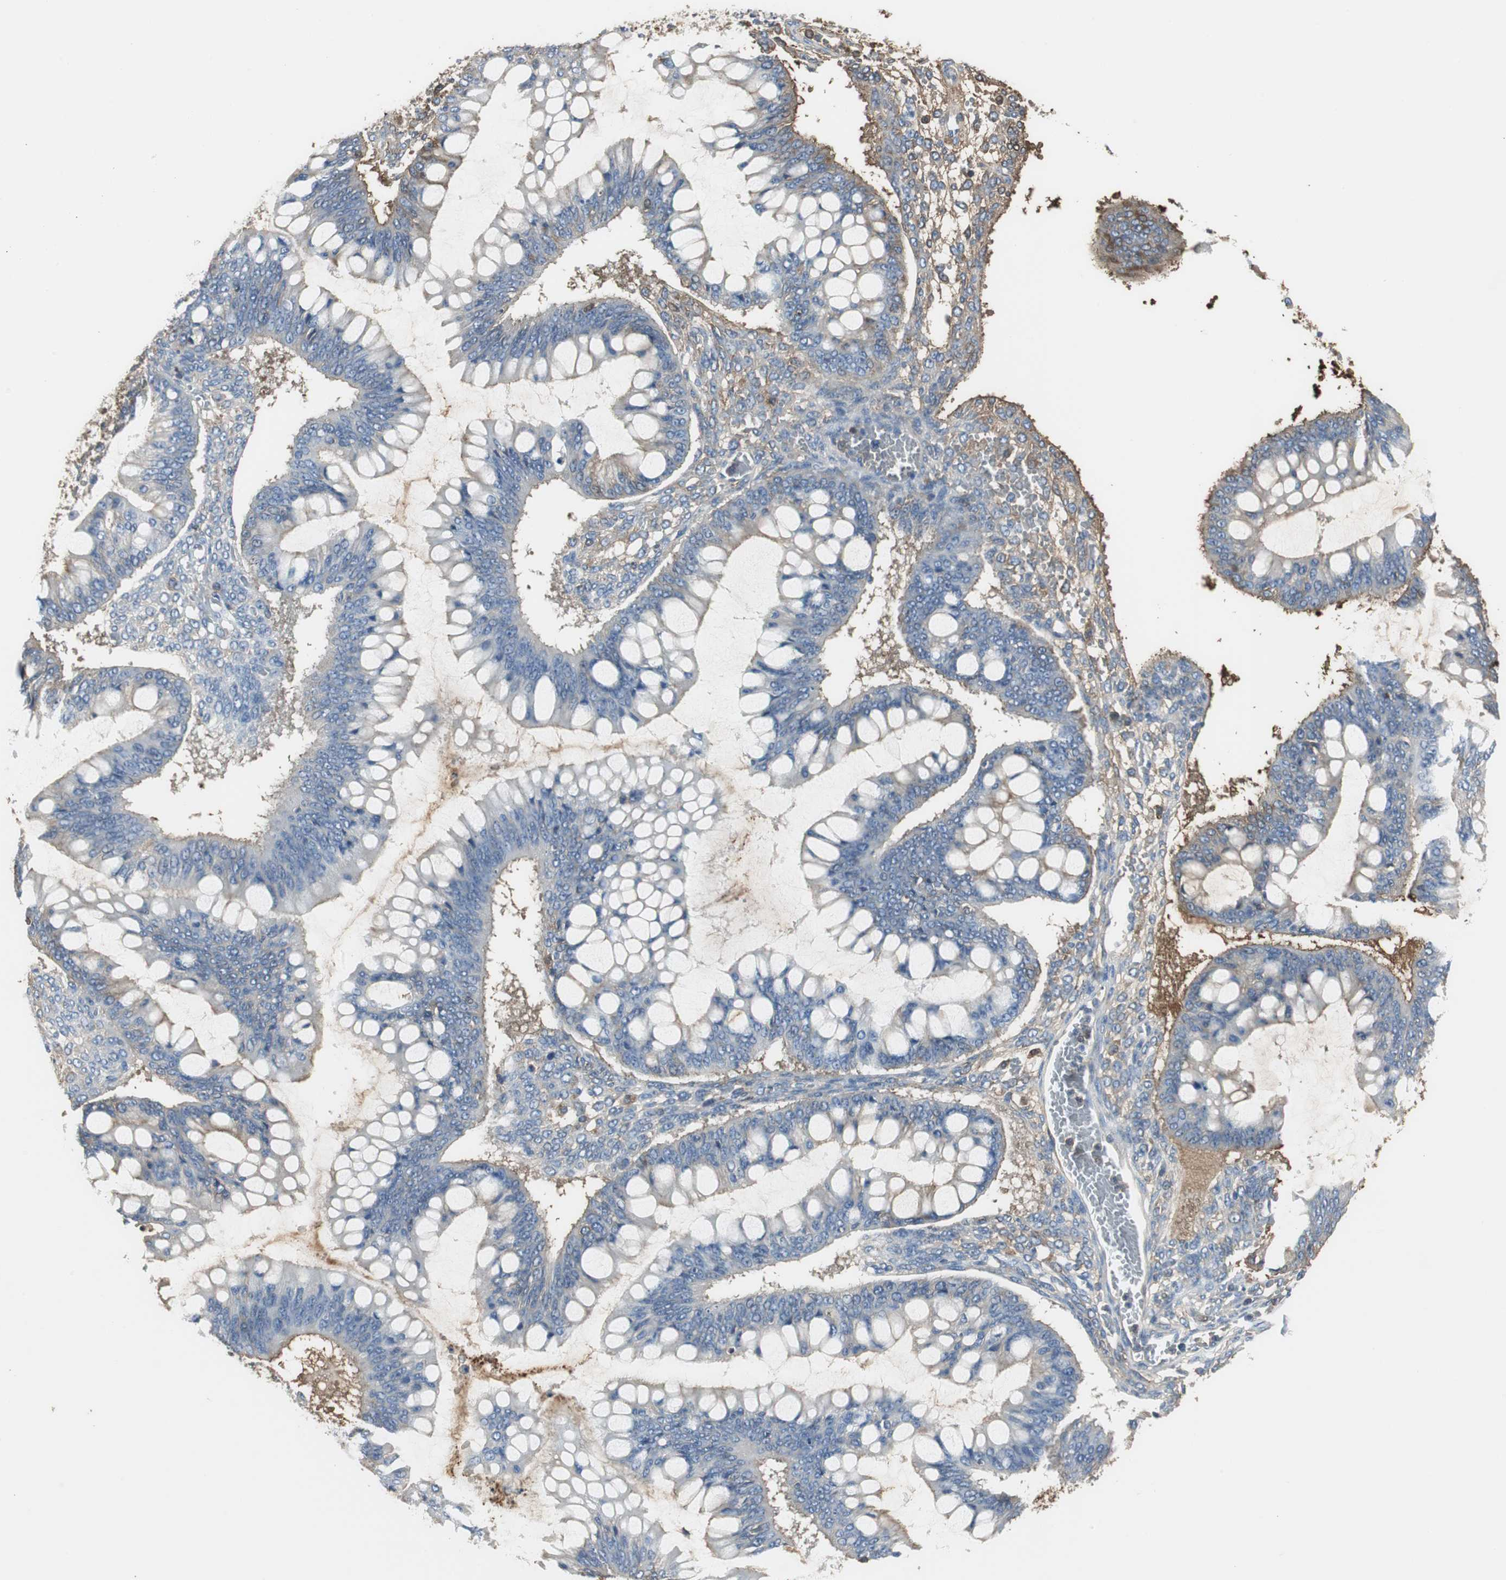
{"staining": {"intensity": "negative", "quantity": "none", "location": "none"}, "tissue": "ovarian cancer", "cell_type": "Tumor cells", "image_type": "cancer", "snomed": [{"axis": "morphology", "description": "Cystadenocarcinoma, mucinous, NOS"}, {"axis": "topography", "description": "Ovary"}], "caption": "DAB (3,3'-diaminobenzidine) immunohistochemical staining of human ovarian cancer shows no significant staining in tumor cells.", "gene": "IGHA1", "patient": {"sex": "female", "age": 73}}